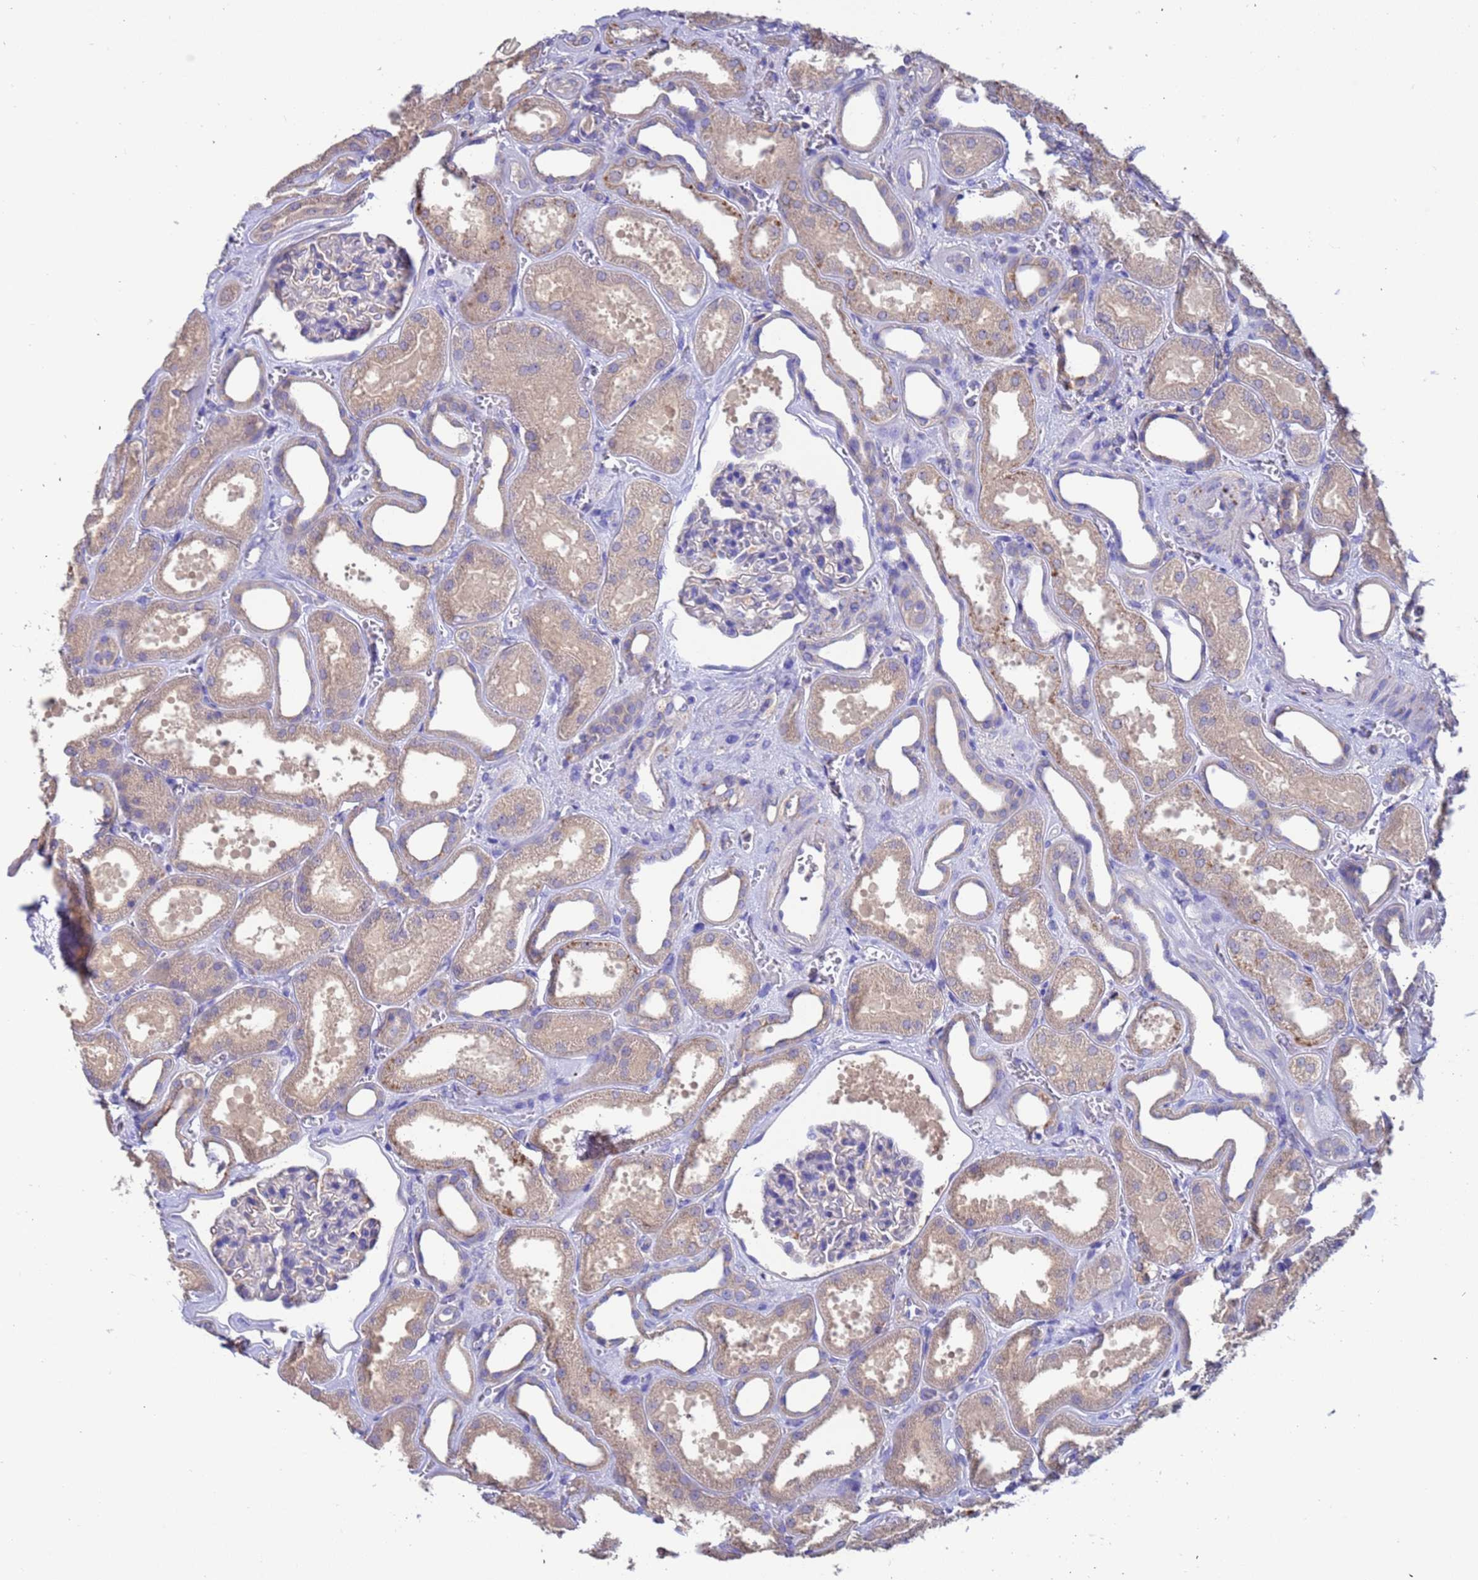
{"staining": {"intensity": "negative", "quantity": "none", "location": "none"}, "tissue": "kidney", "cell_type": "Cells in glomeruli", "image_type": "normal", "snomed": [{"axis": "morphology", "description": "Normal tissue, NOS"}, {"axis": "morphology", "description": "Adenocarcinoma, NOS"}, {"axis": "topography", "description": "Kidney"}], "caption": "There is no significant positivity in cells in glomeruli of kidney. (Brightfield microscopy of DAB (3,3'-diaminobenzidine) immunohistochemistry (IHC) at high magnification).", "gene": "SRL", "patient": {"sex": "female", "age": 68}}